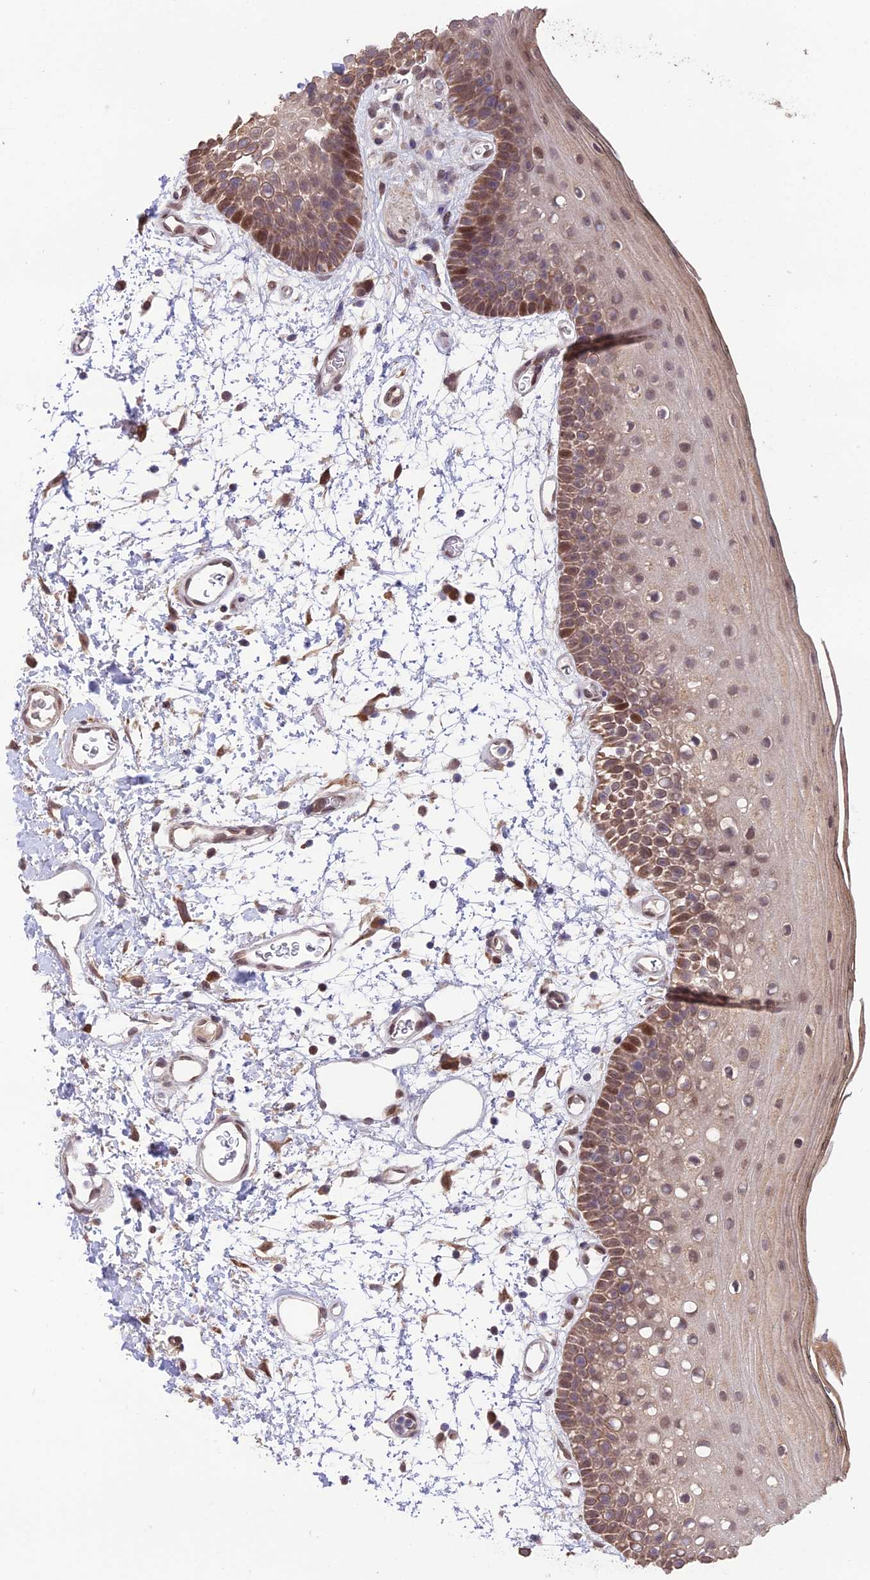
{"staining": {"intensity": "moderate", "quantity": "25%-75%", "location": "cytoplasmic/membranous,nuclear"}, "tissue": "oral mucosa", "cell_type": "Squamous epithelial cells", "image_type": "normal", "snomed": [{"axis": "morphology", "description": "Normal tissue, NOS"}, {"axis": "topography", "description": "Oral tissue"}, {"axis": "topography", "description": "Tounge, NOS"}], "caption": "A high-resolution histopathology image shows immunohistochemistry (IHC) staining of normal oral mucosa, which reveals moderate cytoplasmic/membranous,nuclear positivity in about 25%-75% of squamous epithelial cells. (Brightfield microscopy of DAB IHC at high magnification).", "gene": "CYP2R1", "patient": {"sex": "female", "age": 81}}